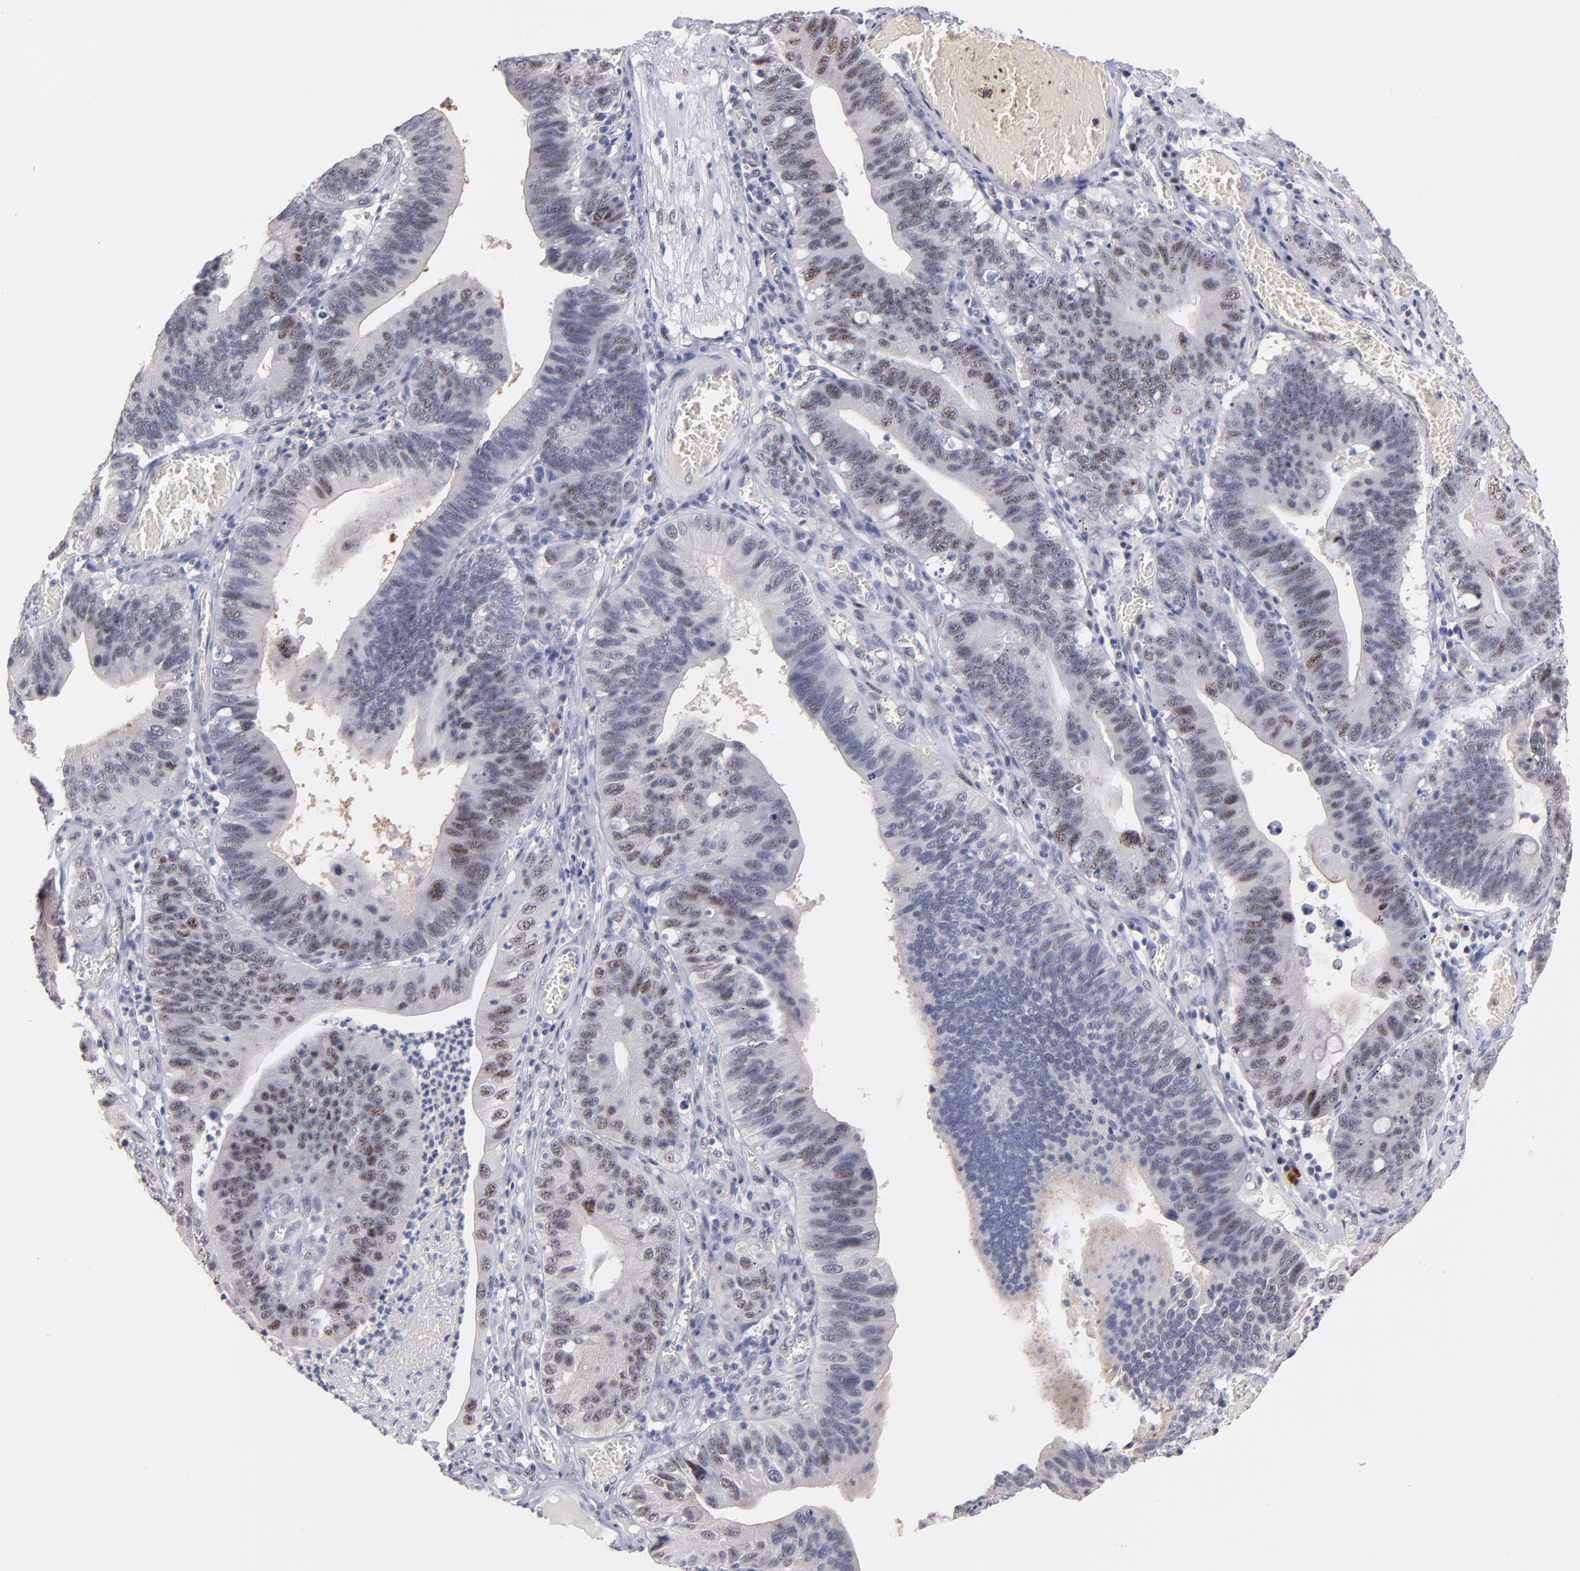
{"staining": {"intensity": "moderate", "quantity": "25%-75%", "location": "nuclear"}, "tissue": "stomach cancer", "cell_type": "Tumor cells", "image_type": "cancer", "snomed": [{"axis": "morphology", "description": "Adenocarcinoma, NOS"}, {"axis": "topography", "description": "Stomach"}, {"axis": "topography", "description": "Gastric cardia"}], "caption": "Brown immunohistochemical staining in stomach adenocarcinoma demonstrates moderate nuclear expression in about 25%-75% of tumor cells.", "gene": "RAF1", "patient": {"sex": "male", "age": 59}}